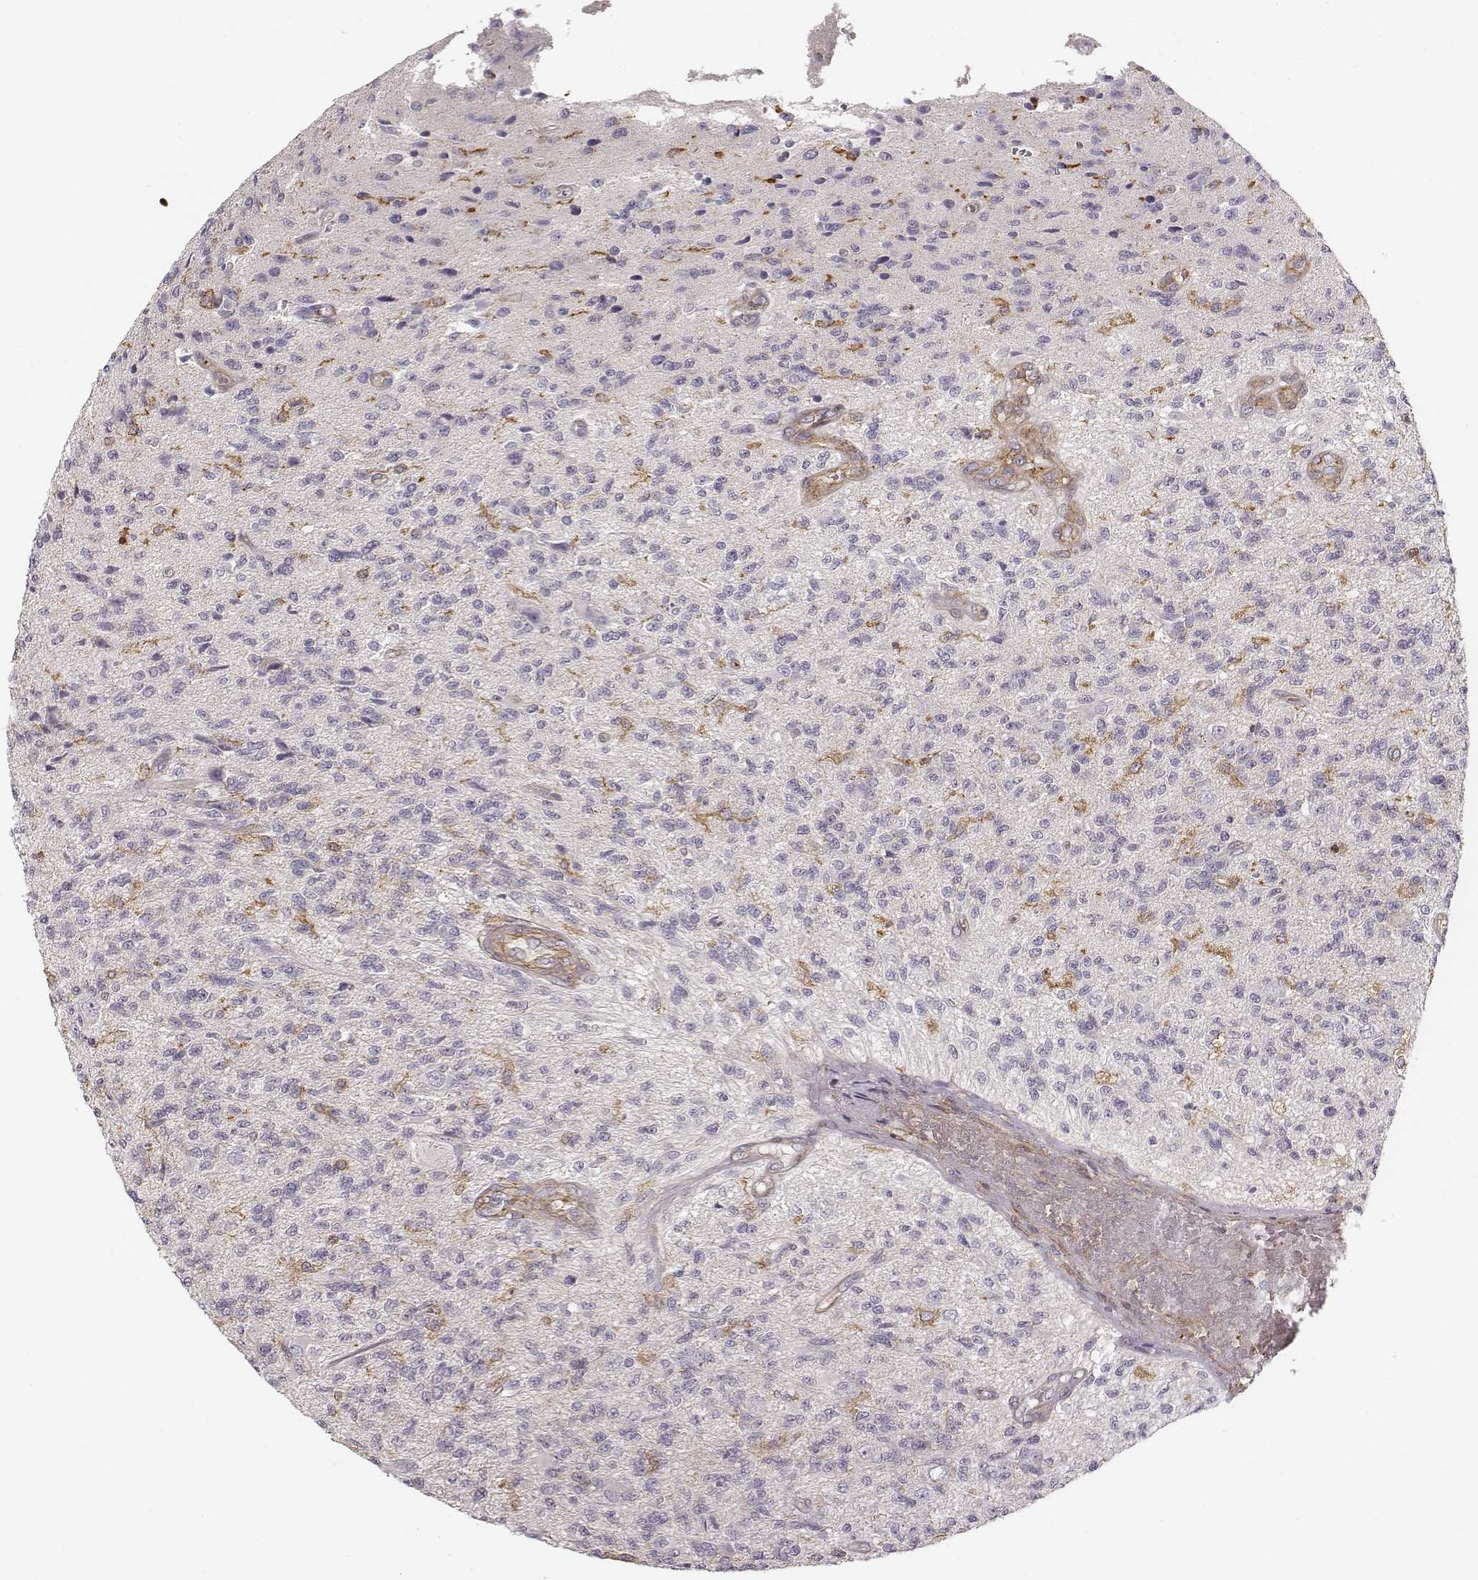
{"staining": {"intensity": "negative", "quantity": "none", "location": "none"}, "tissue": "glioma", "cell_type": "Tumor cells", "image_type": "cancer", "snomed": [{"axis": "morphology", "description": "Glioma, malignant, High grade"}, {"axis": "topography", "description": "Brain"}], "caption": "This is an IHC photomicrograph of glioma. There is no positivity in tumor cells.", "gene": "ZYX", "patient": {"sex": "male", "age": 56}}